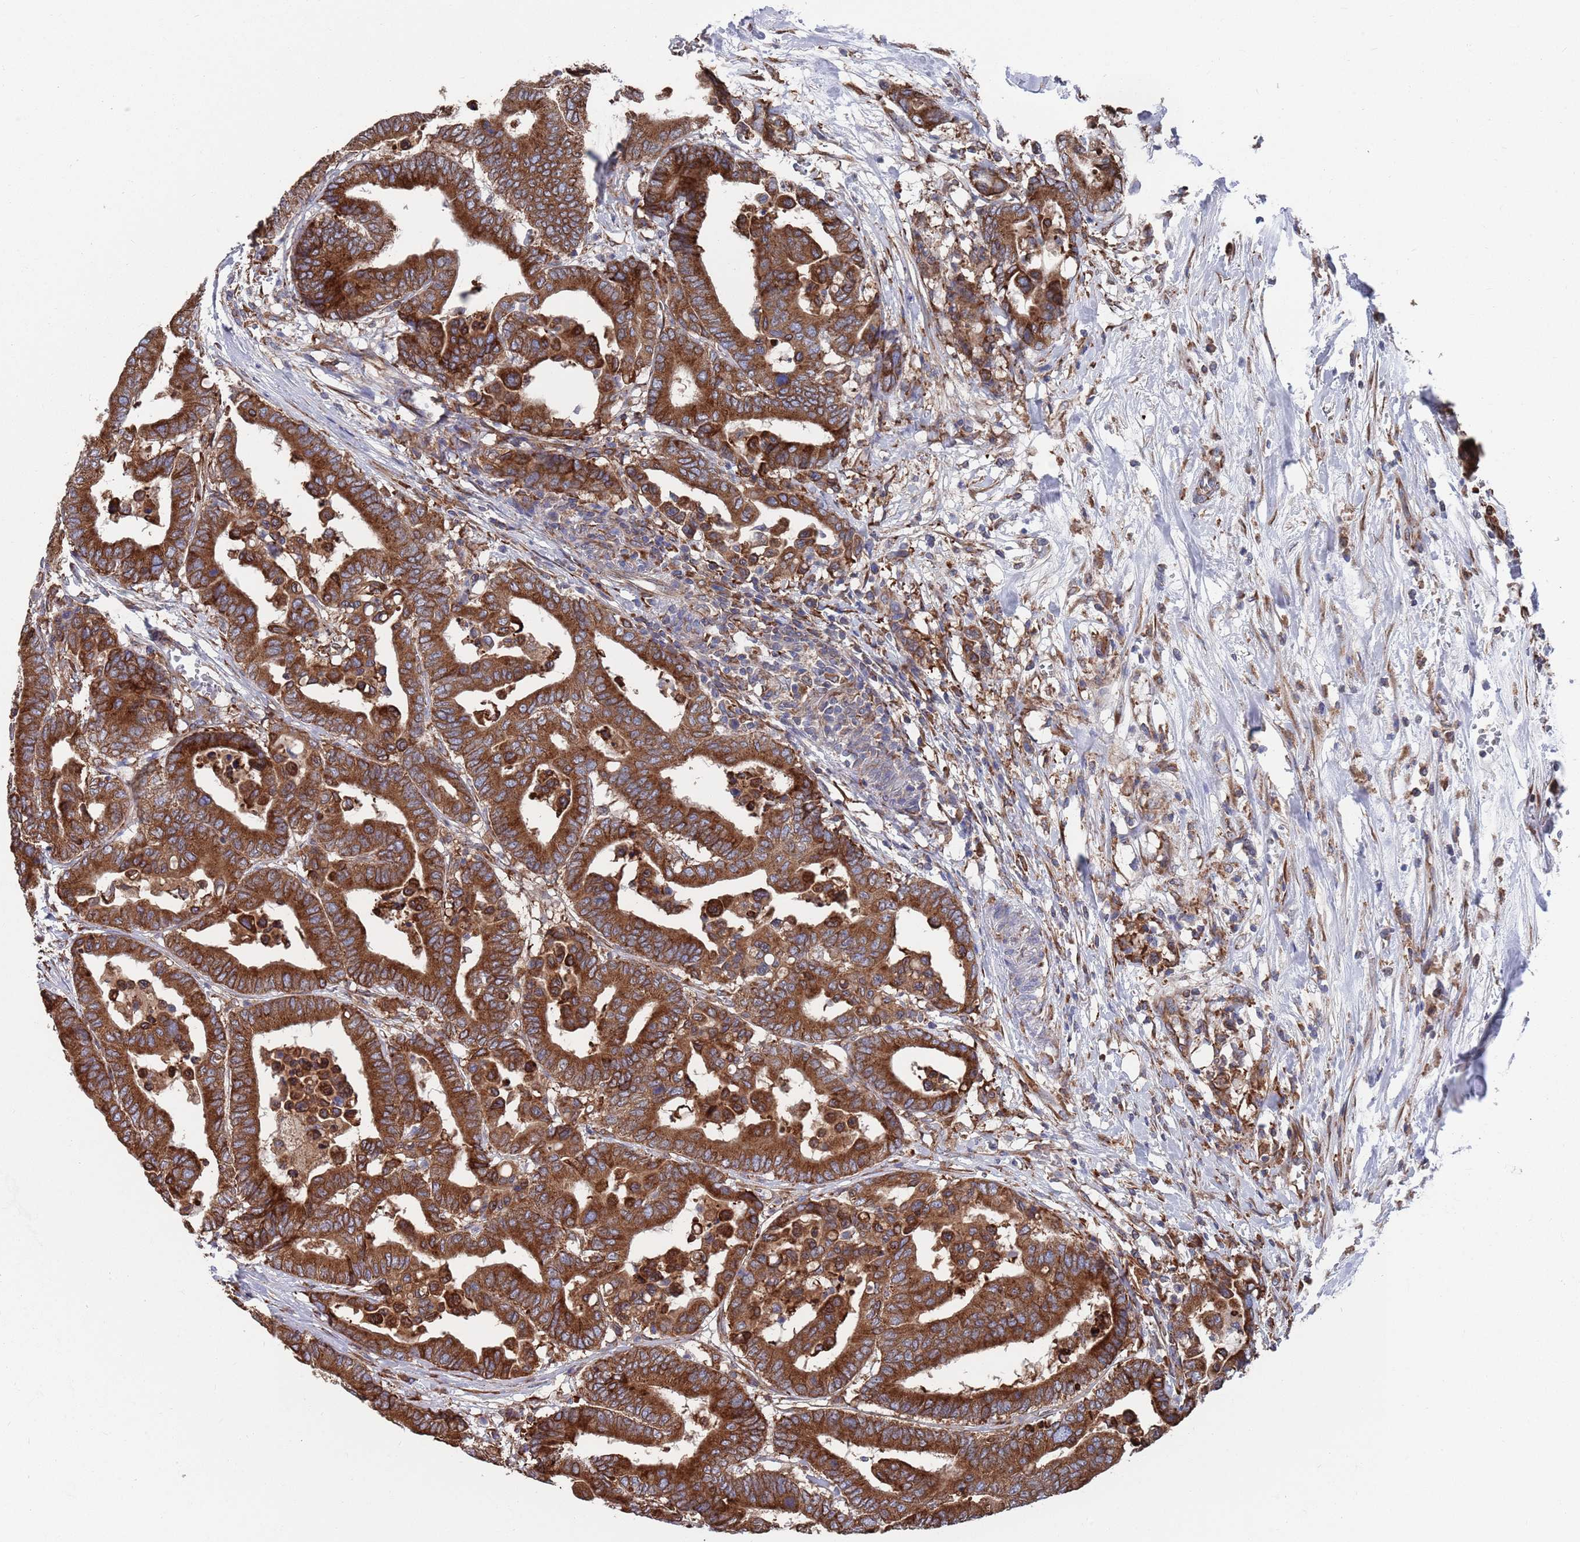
{"staining": {"intensity": "strong", "quantity": ">75%", "location": "cytoplasmic/membranous"}, "tissue": "colorectal cancer", "cell_type": "Tumor cells", "image_type": "cancer", "snomed": [{"axis": "morphology", "description": "Normal tissue, NOS"}, {"axis": "morphology", "description": "Adenocarcinoma, NOS"}, {"axis": "topography", "description": "Colon"}], "caption": "An image showing strong cytoplasmic/membranous positivity in about >75% of tumor cells in colorectal cancer (adenocarcinoma), as visualized by brown immunohistochemical staining.", "gene": "GID8", "patient": {"sex": "male", "age": 82}}